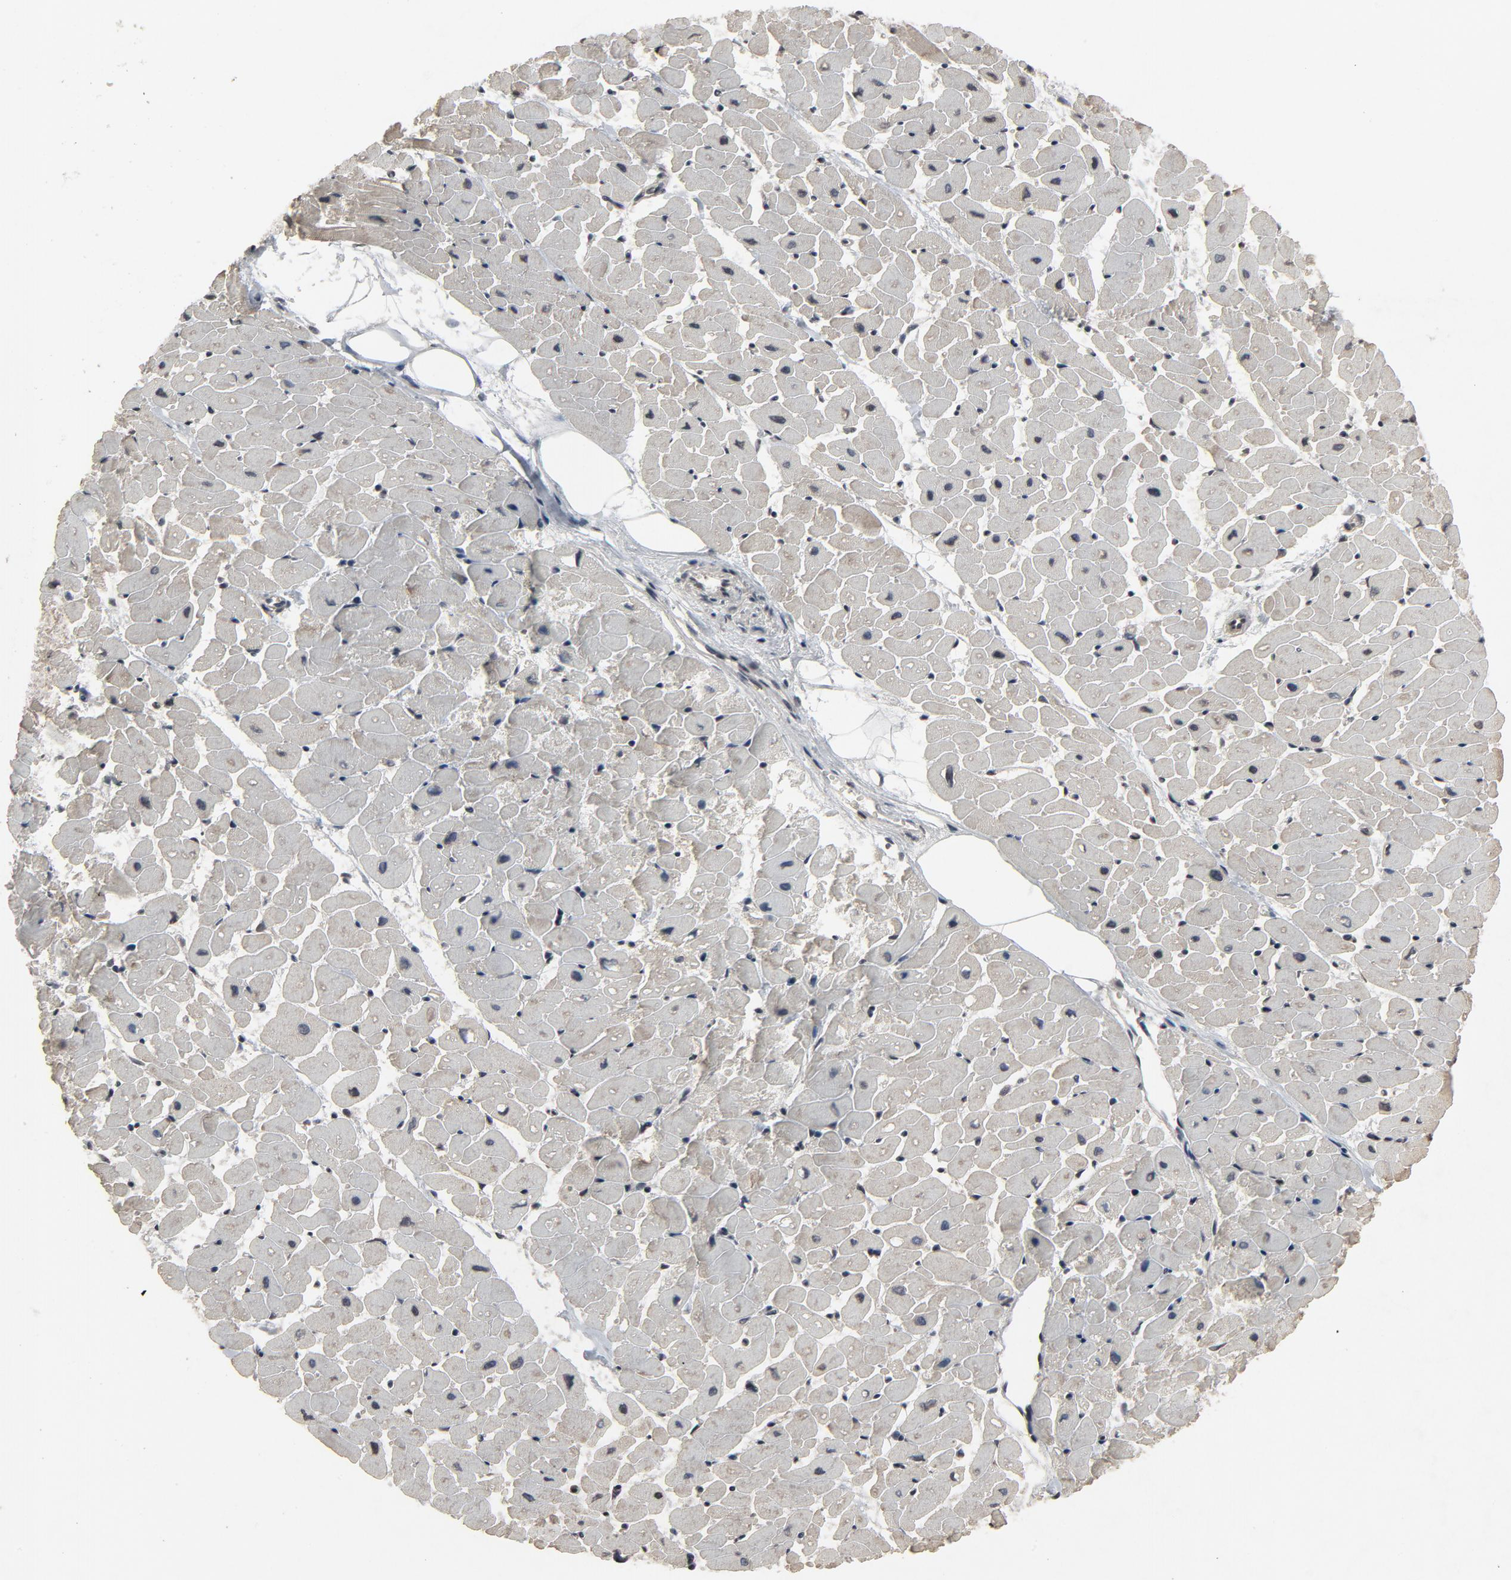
{"staining": {"intensity": "weak", "quantity": "<25%", "location": "cytoplasmic/membranous"}, "tissue": "heart muscle", "cell_type": "Cardiomyocytes", "image_type": "normal", "snomed": [{"axis": "morphology", "description": "Normal tissue, NOS"}, {"axis": "topography", "description": "Heart"}], "caption": "DAB immunohistochemical staining of normal human heart muscle reveals no significant positivity in cardiomyocytes.", "gene": "POM121", "patient": {"sex": "female", "age": 19}}